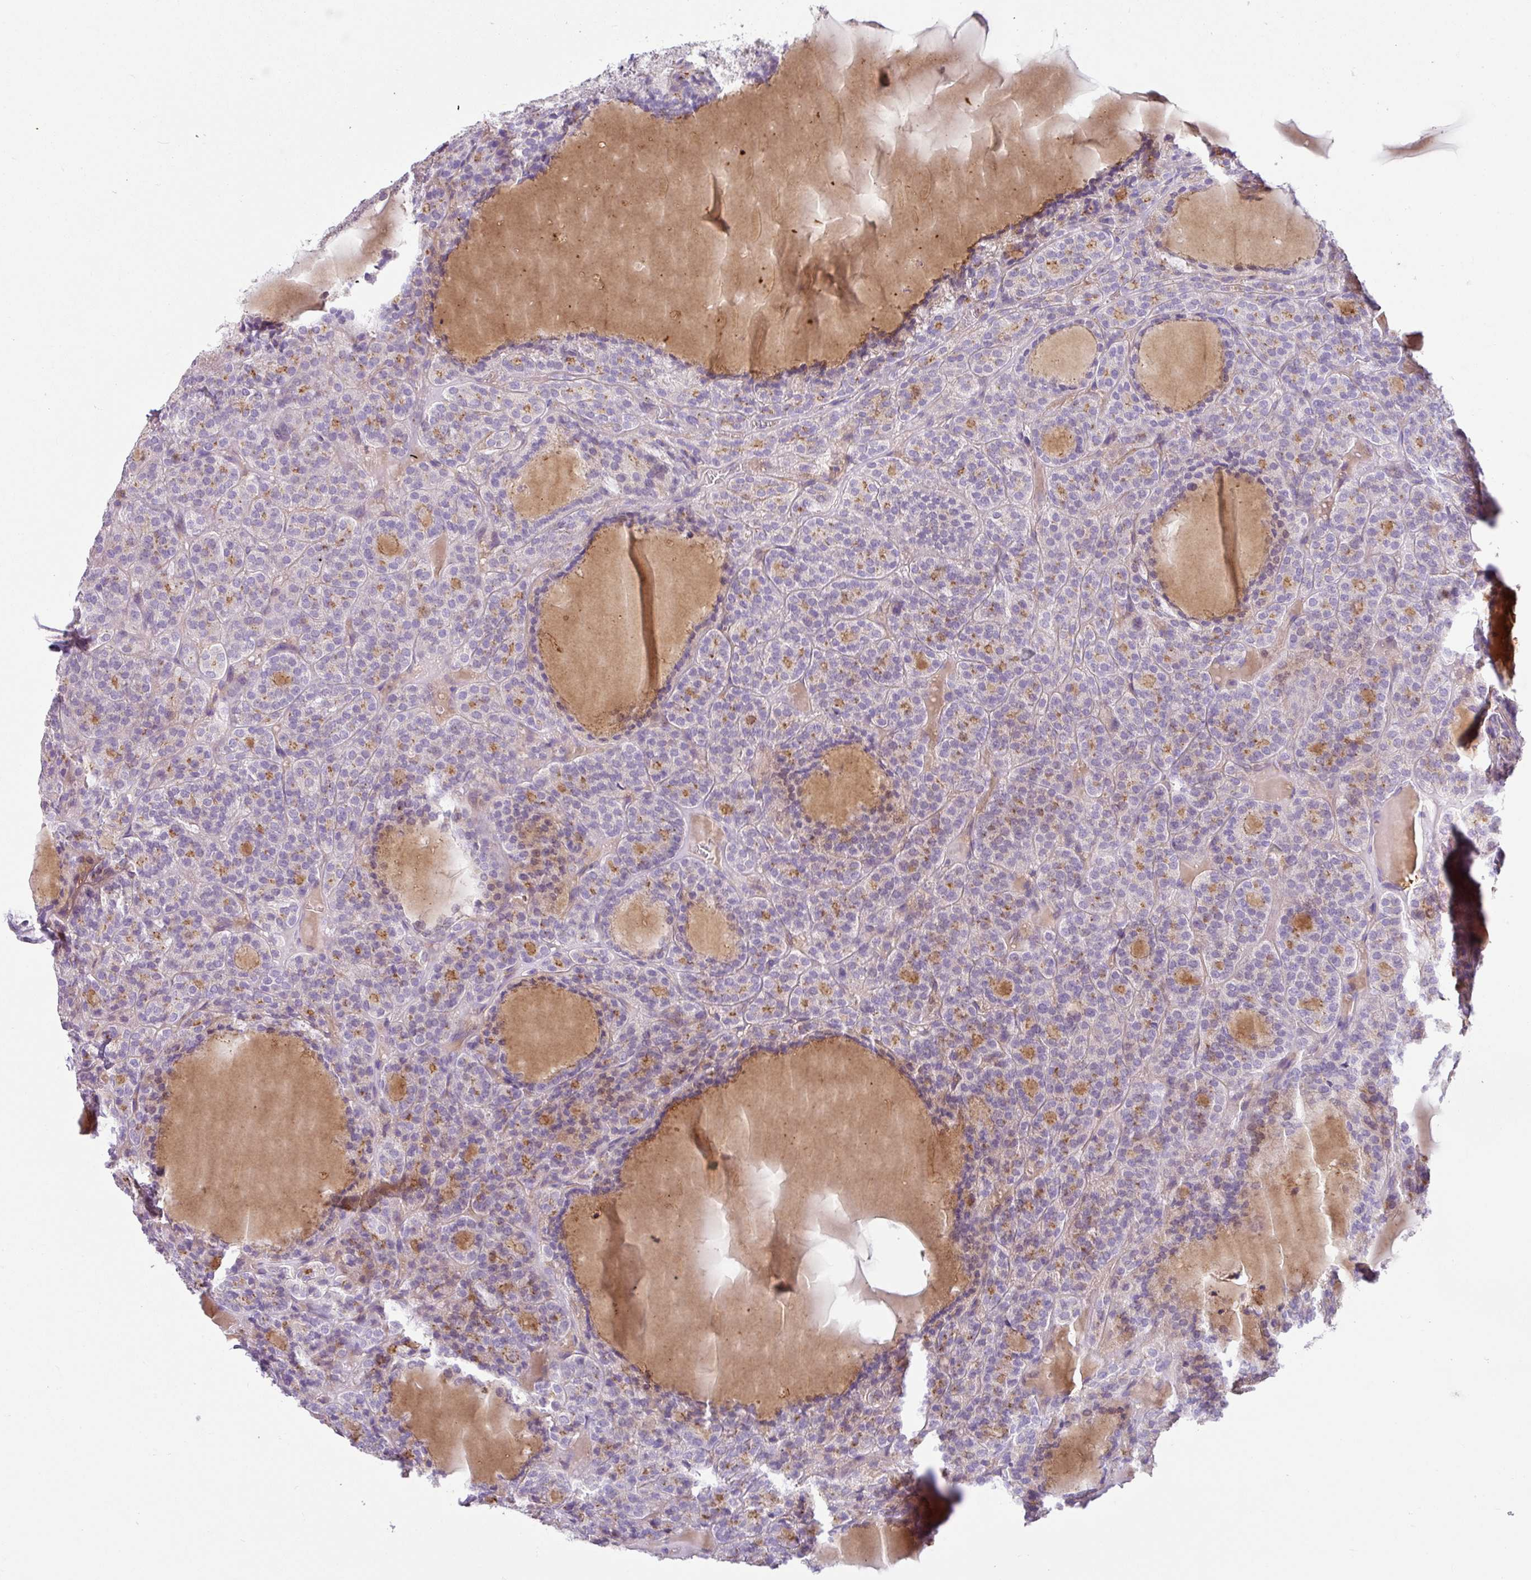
{"staining": {"intensity": "moderate", "quantity": "<25%", "location": "cytoplasmic/membranous"}, "tissue": "thyroid cancer", "cell_type": "Tumor cells", "image_type": "cancer", "snomed": [{"axis": "morphology", "description": "Follicular adenoma carcinoma, NOS"}, {"axis": "topography", "description": "Thyroid gland"}], "caption": "A low amount of moderate cytoplasmic/membranous staining is appreciated in approximately <25% of tumor cells in follicular adenoma carcinoma (thyroid) tissue.", "gene": "CRISP3", "patient": {"sex": "female", "age": 63}}